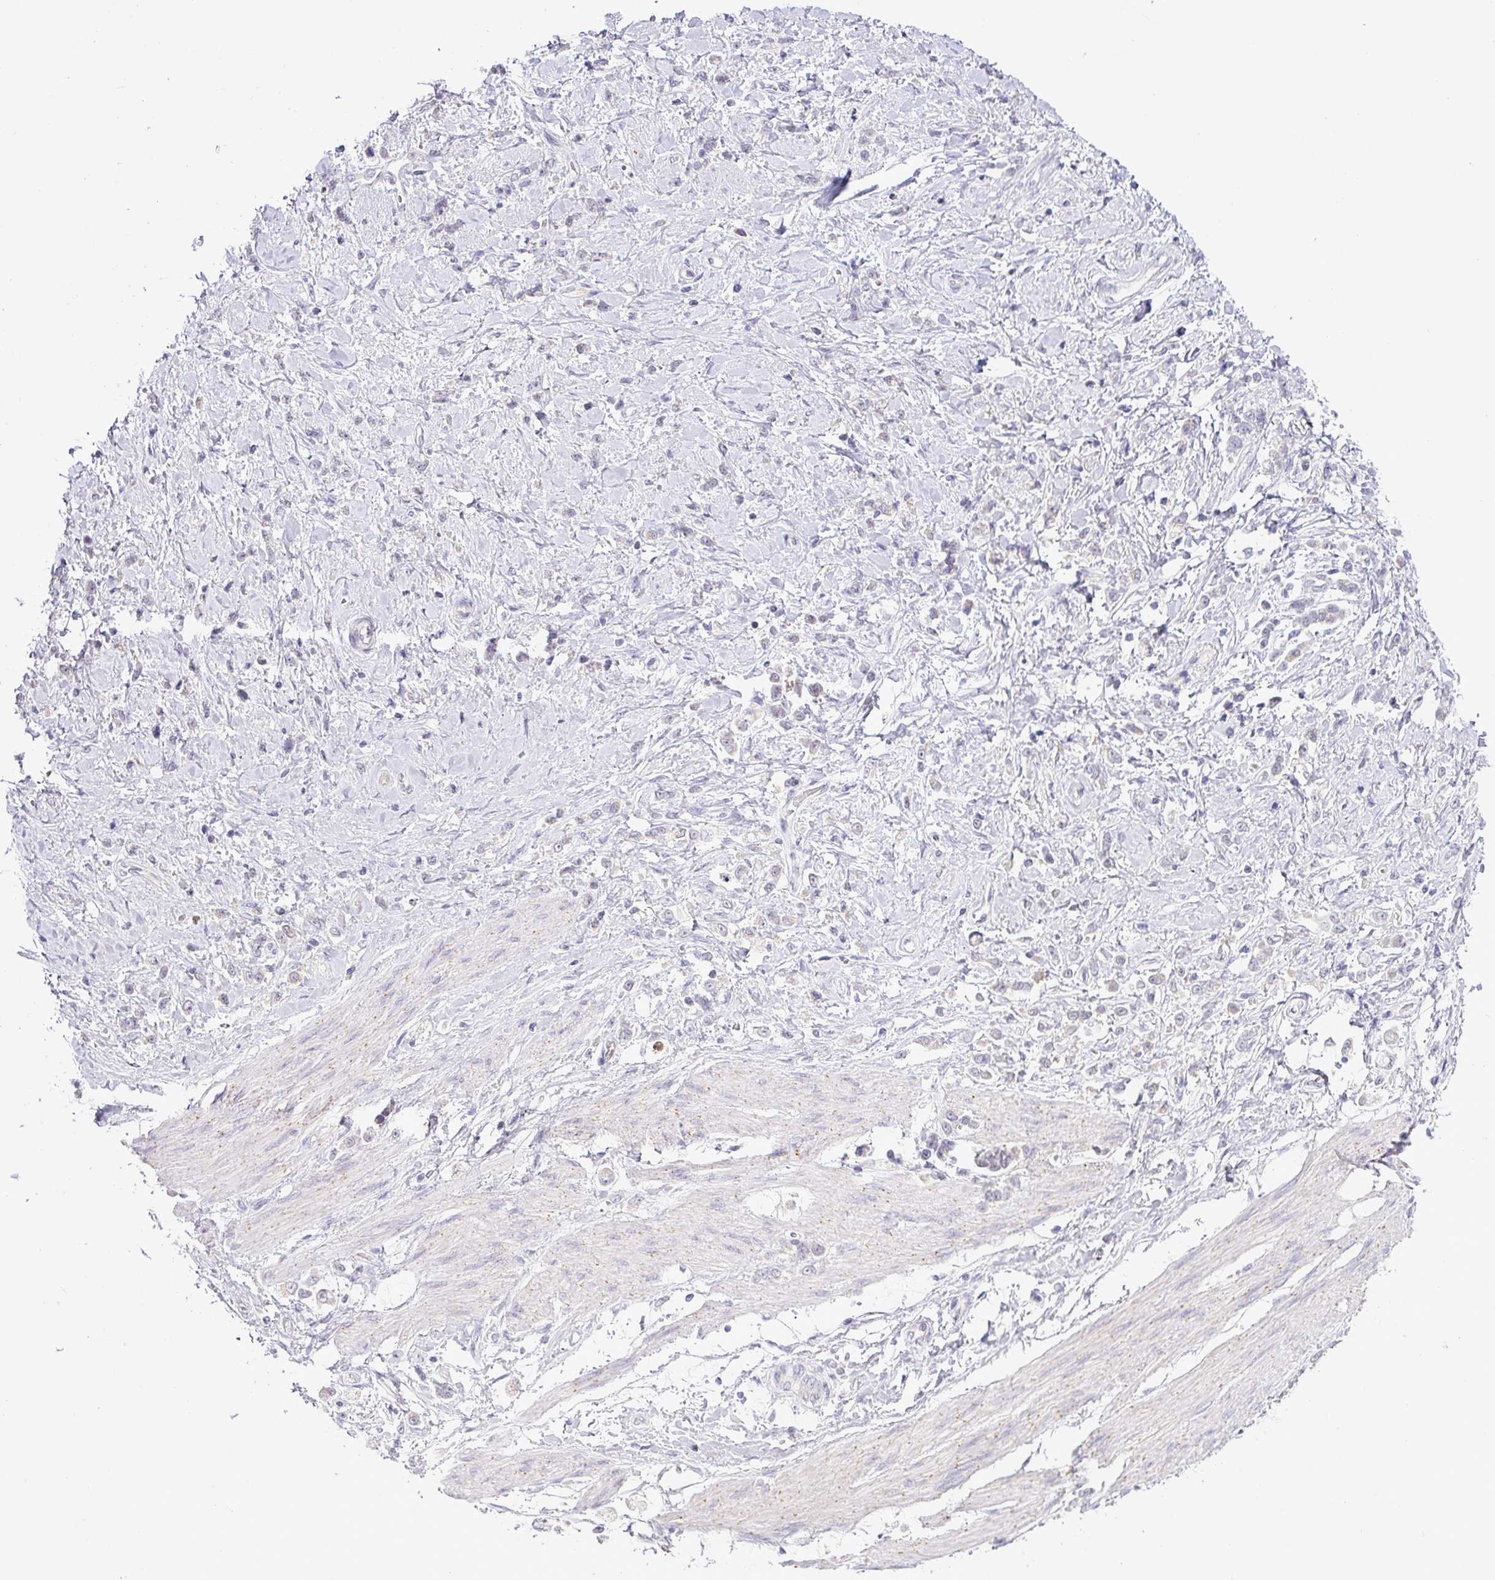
{"staining": {"intensity": "negative", "quantity": "none", "location": "none"}, "tissue": "stomach cancer", "cell_type": "Tumor cells", "image_type": "cancer", "snomed": [{"axis": "morphology", "description": "Adenocarcinoma, NOS"}, {"axis": "topography", "description": "Stomach"}], "caption": "IHC of stomach adenocarcinoma displays no staining in tumor cells.", "gene": "HBEGF", "patient": {"sex": "female", "age": 60}}